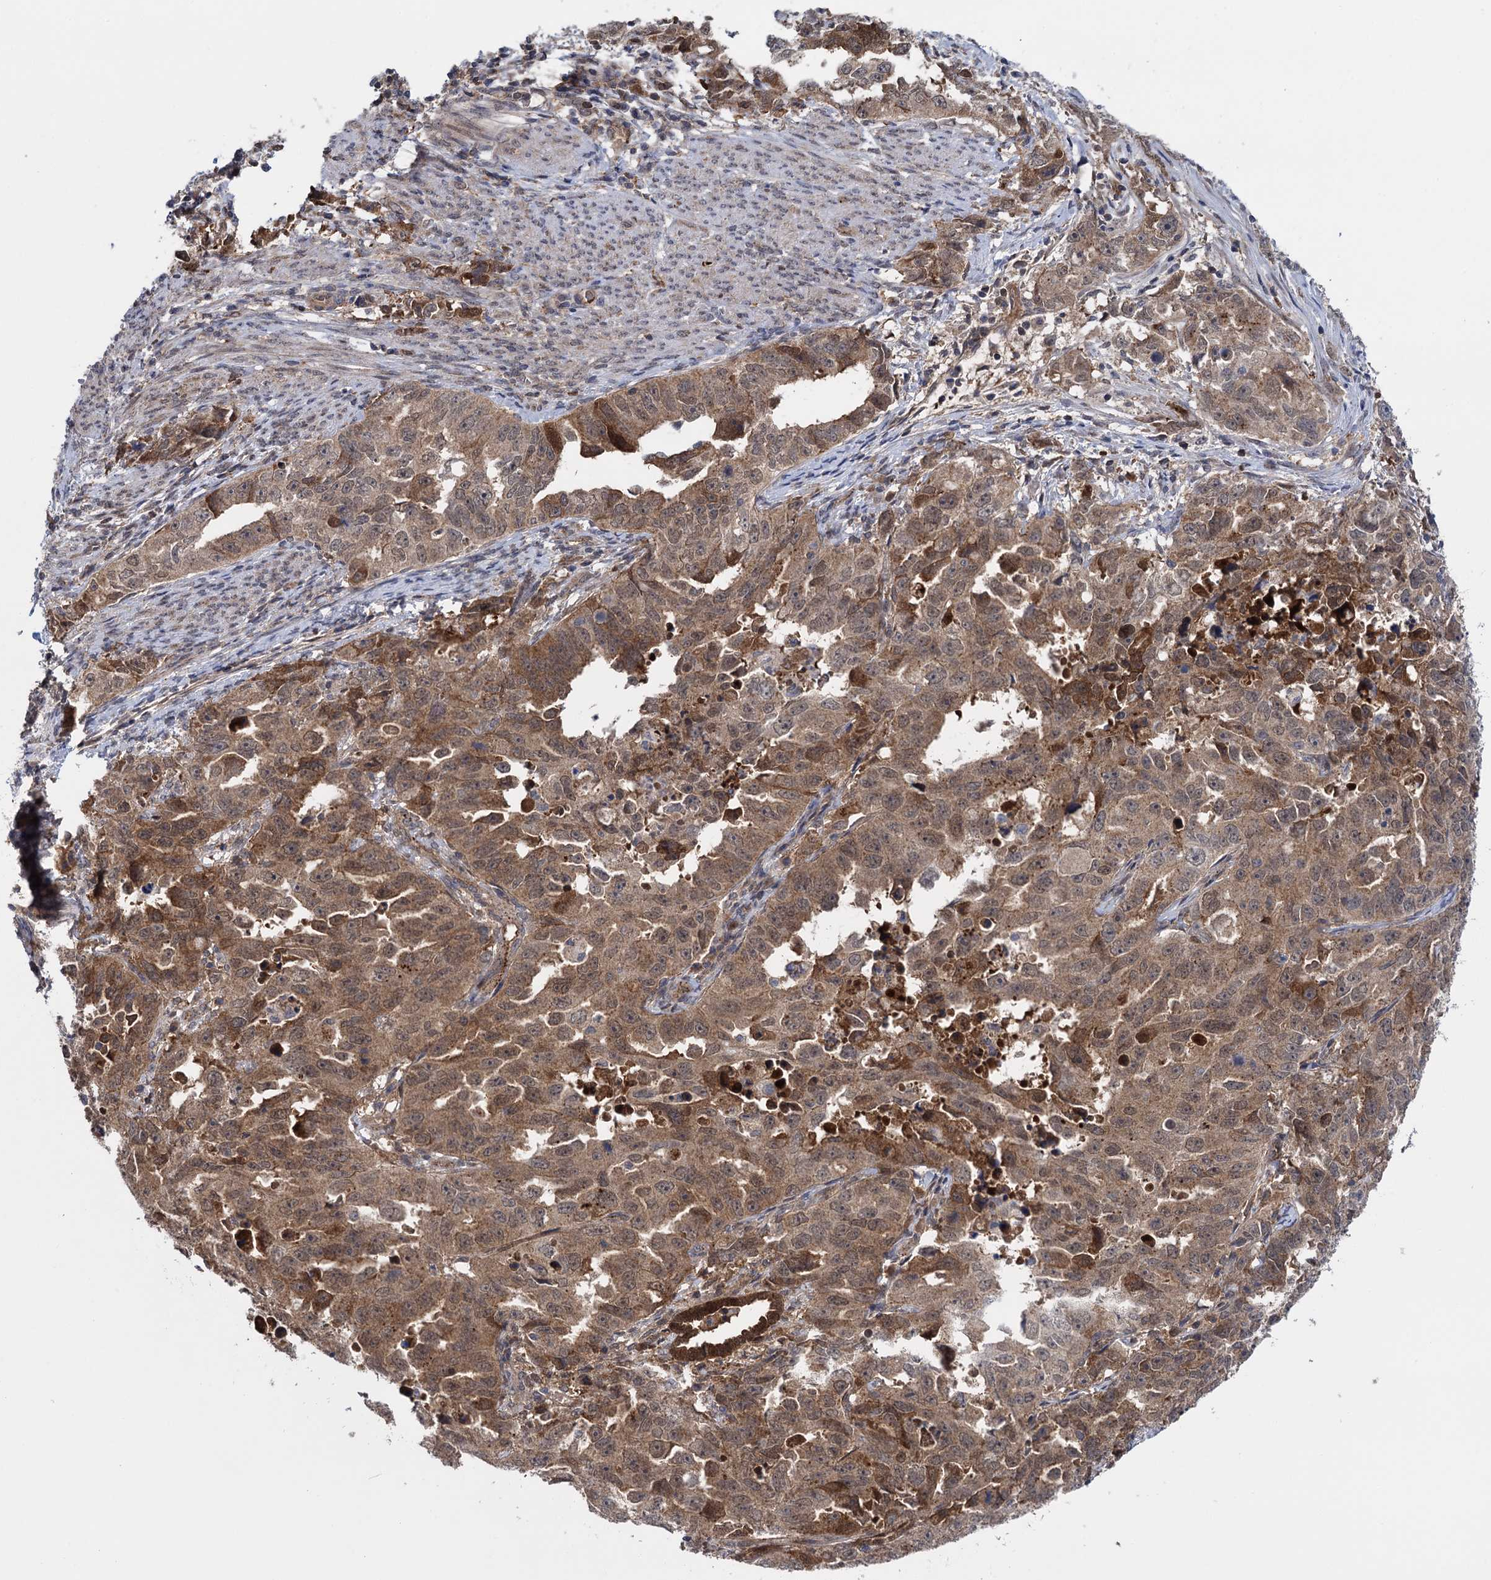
{"staining": {"intensity": "moderate", "quantity": ">75%", "location": "cytoplasmic/membranous"}, "tissue": "endometrial cancer", "cell_type": "Tumor cells", "image_type": "cancer", "snomed": [{"axis": "morphology", "description": "Adenocarcinoma, NOS"}, {"axis": "topography", "description": "Endometrium"}], "caption": "Immunohistochemical staining of endometrial adenocarcinoma shows medium levels of moderate cytoplasmic/membranous protein staining in about >75% of tumor cells. (DAB = brown stain, brightfield microscopy at high magnification).", "gene": "GLO1", "patient": {"sex": "female", "age": 65}}